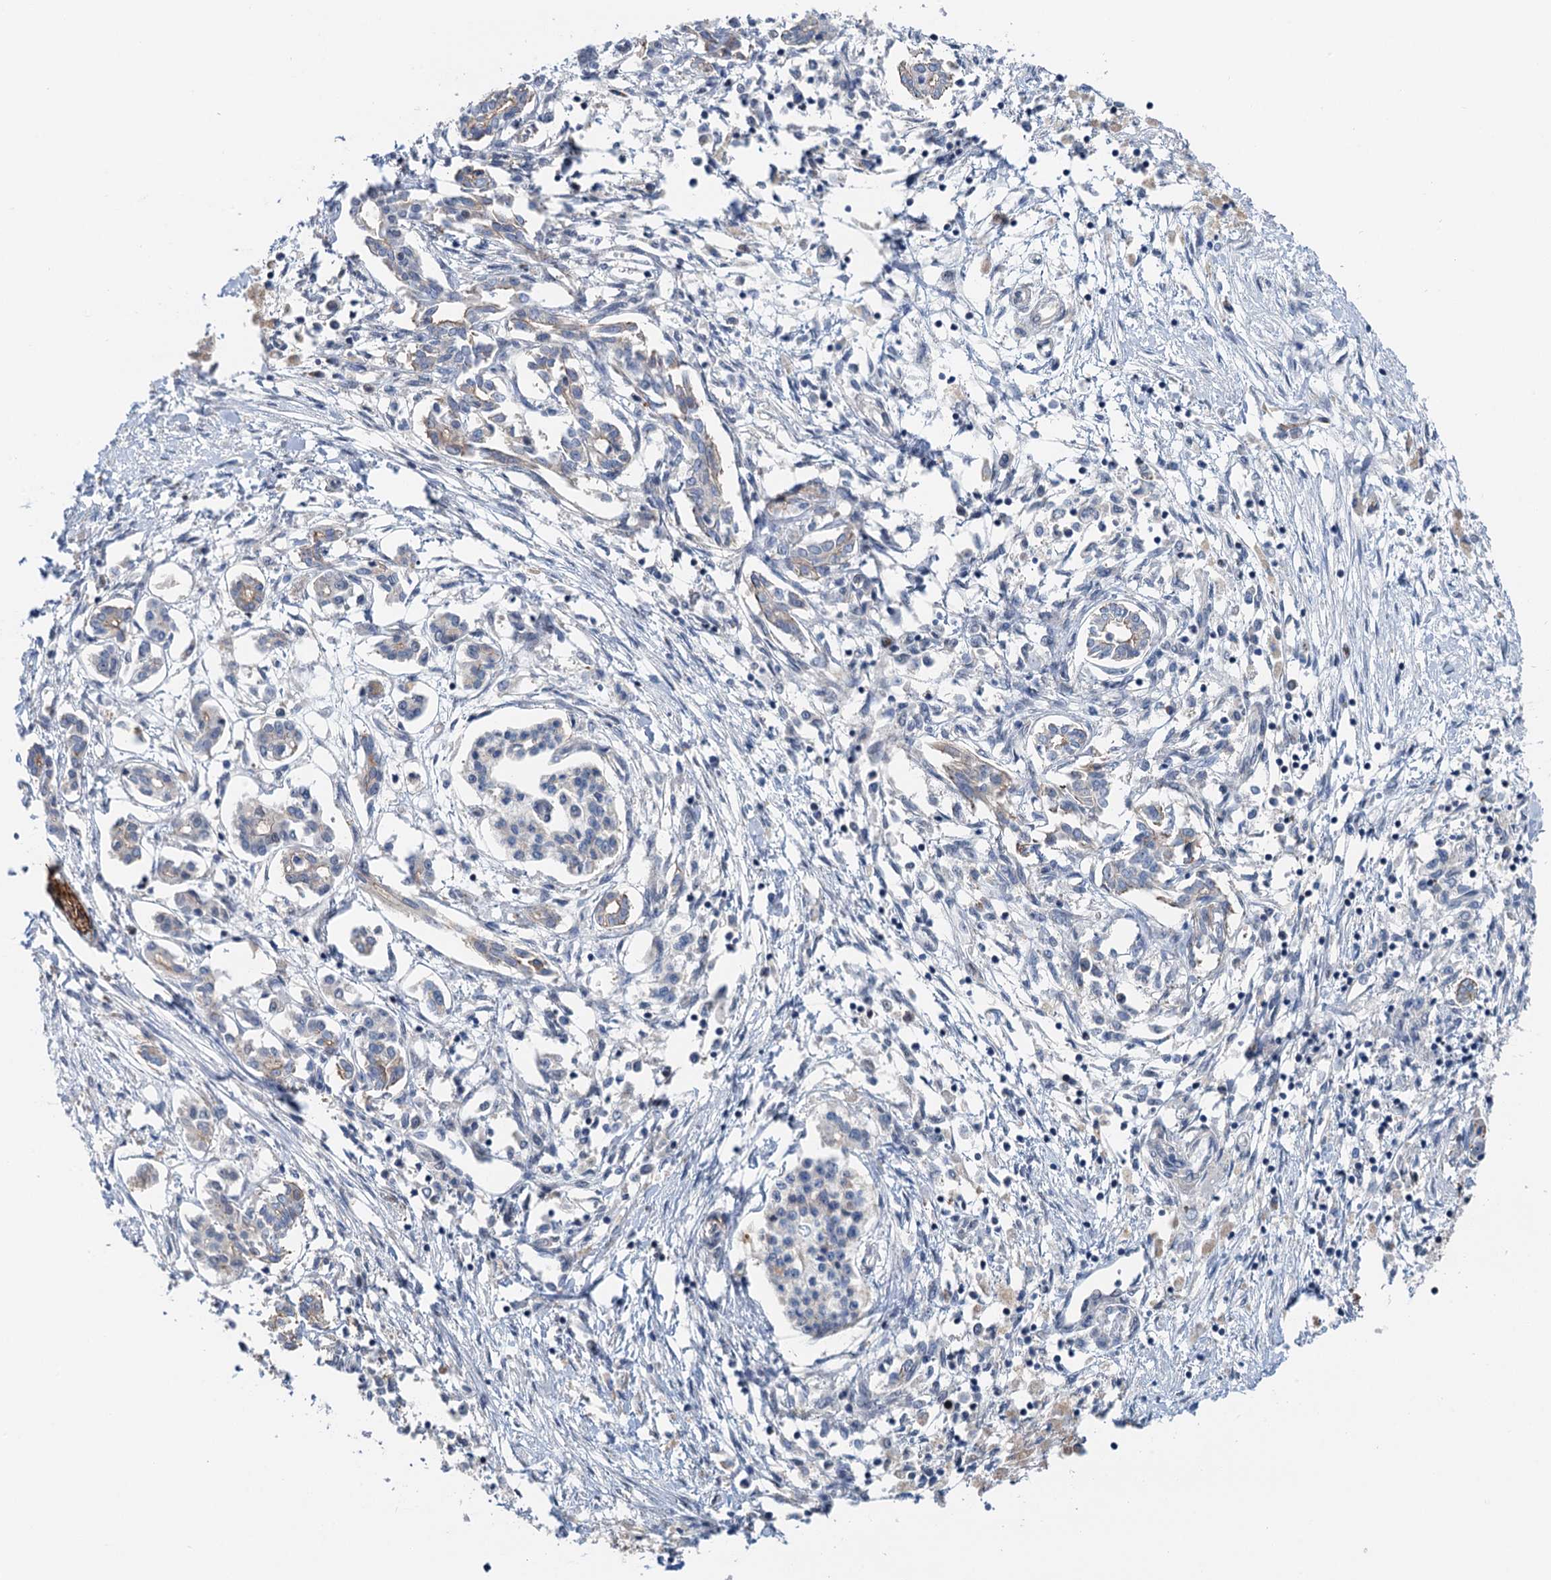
{"staining": {"intensity": "weak", "quantity": "<25%", "location": "cytoplasmic/membranous"}, "tissue": "pancreatic cancer", "cell_type": "Tumor cells", "image_type": "cancer", "snomed": [{"axis": "morphology", "description": "Adenocarcinoma, NOS"}, {"axis": "topography", "description": "Pancreas"}], "caption": "Tumor cells are negative for protein expression in human pancreatic cancer (adenocarcinoma).", "gene": "CFDP1", "patient": {"sex": "female", "age": 50}}